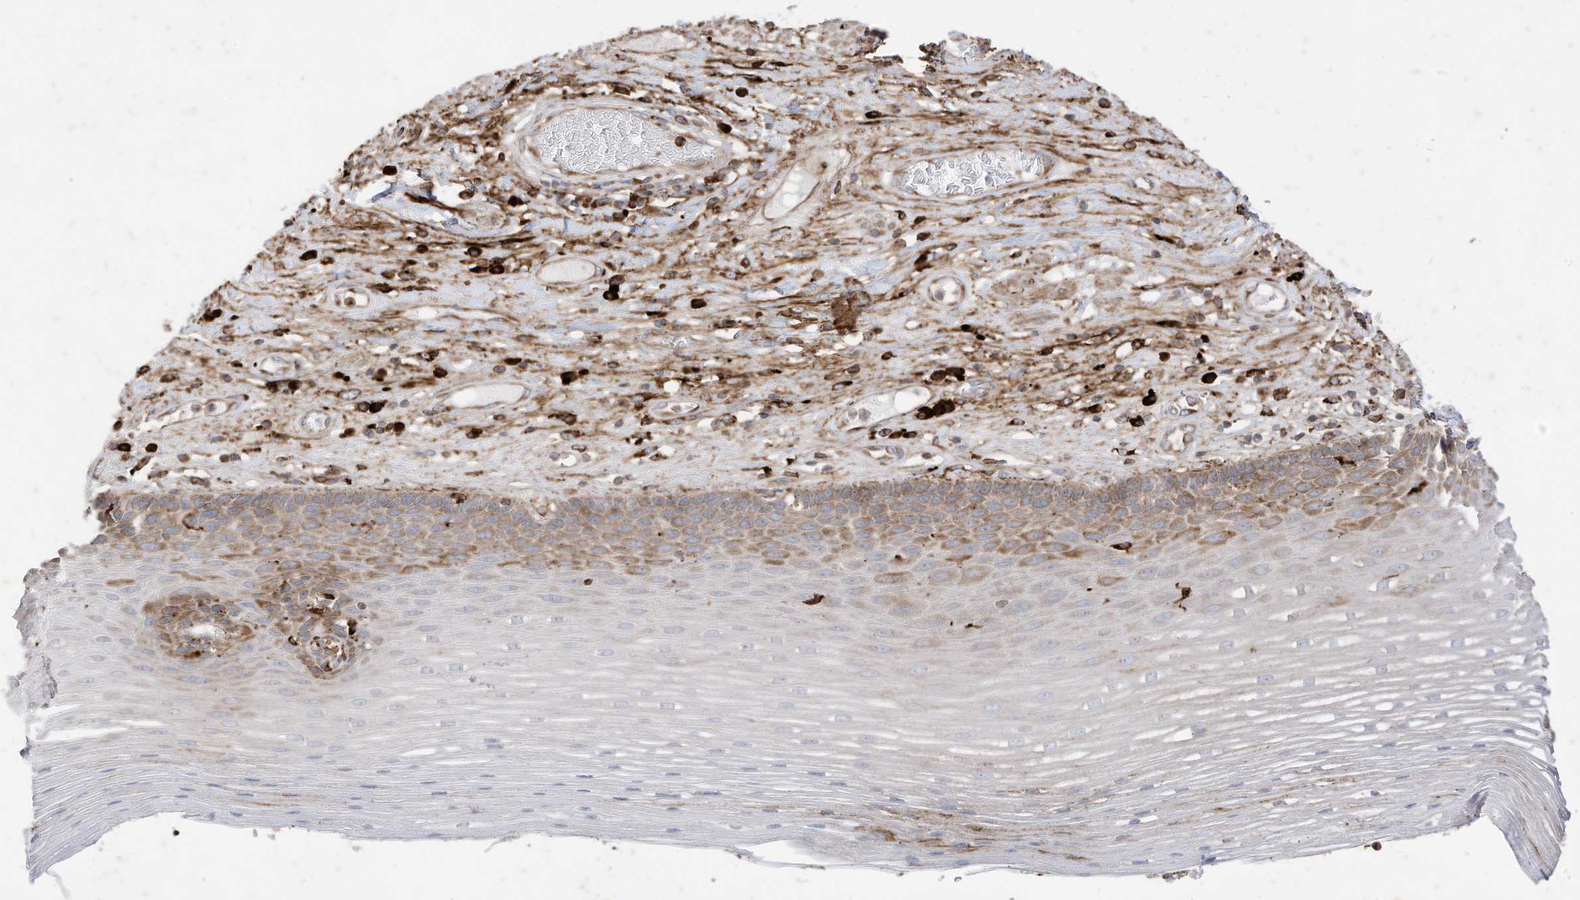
{"staining": {"intensity": "moderate", "quantity": ">75%", "location": "cytoplasmic/membranous"}, "tissue": "esophagus", "cell_type": "Squamous epithelial cells", "image_type": "normal", "snomed": [{"axis": "morphology", "description": "Normal tissue, NOS"}, {"axis": "topography", "description": "Esophagus"}], "caption": "Immunohistochemical staining of unremarkable human esophagus demonstrates >75% levels of moderate cytoplasmic/membranous protein staining in about >75% of squamous epithelial cells. (brown staining indicates protein expression, while blue staining denotes nuclei).", "gene": "TRNAU1AP", "patient": {"sex": "male", "age": 62}}